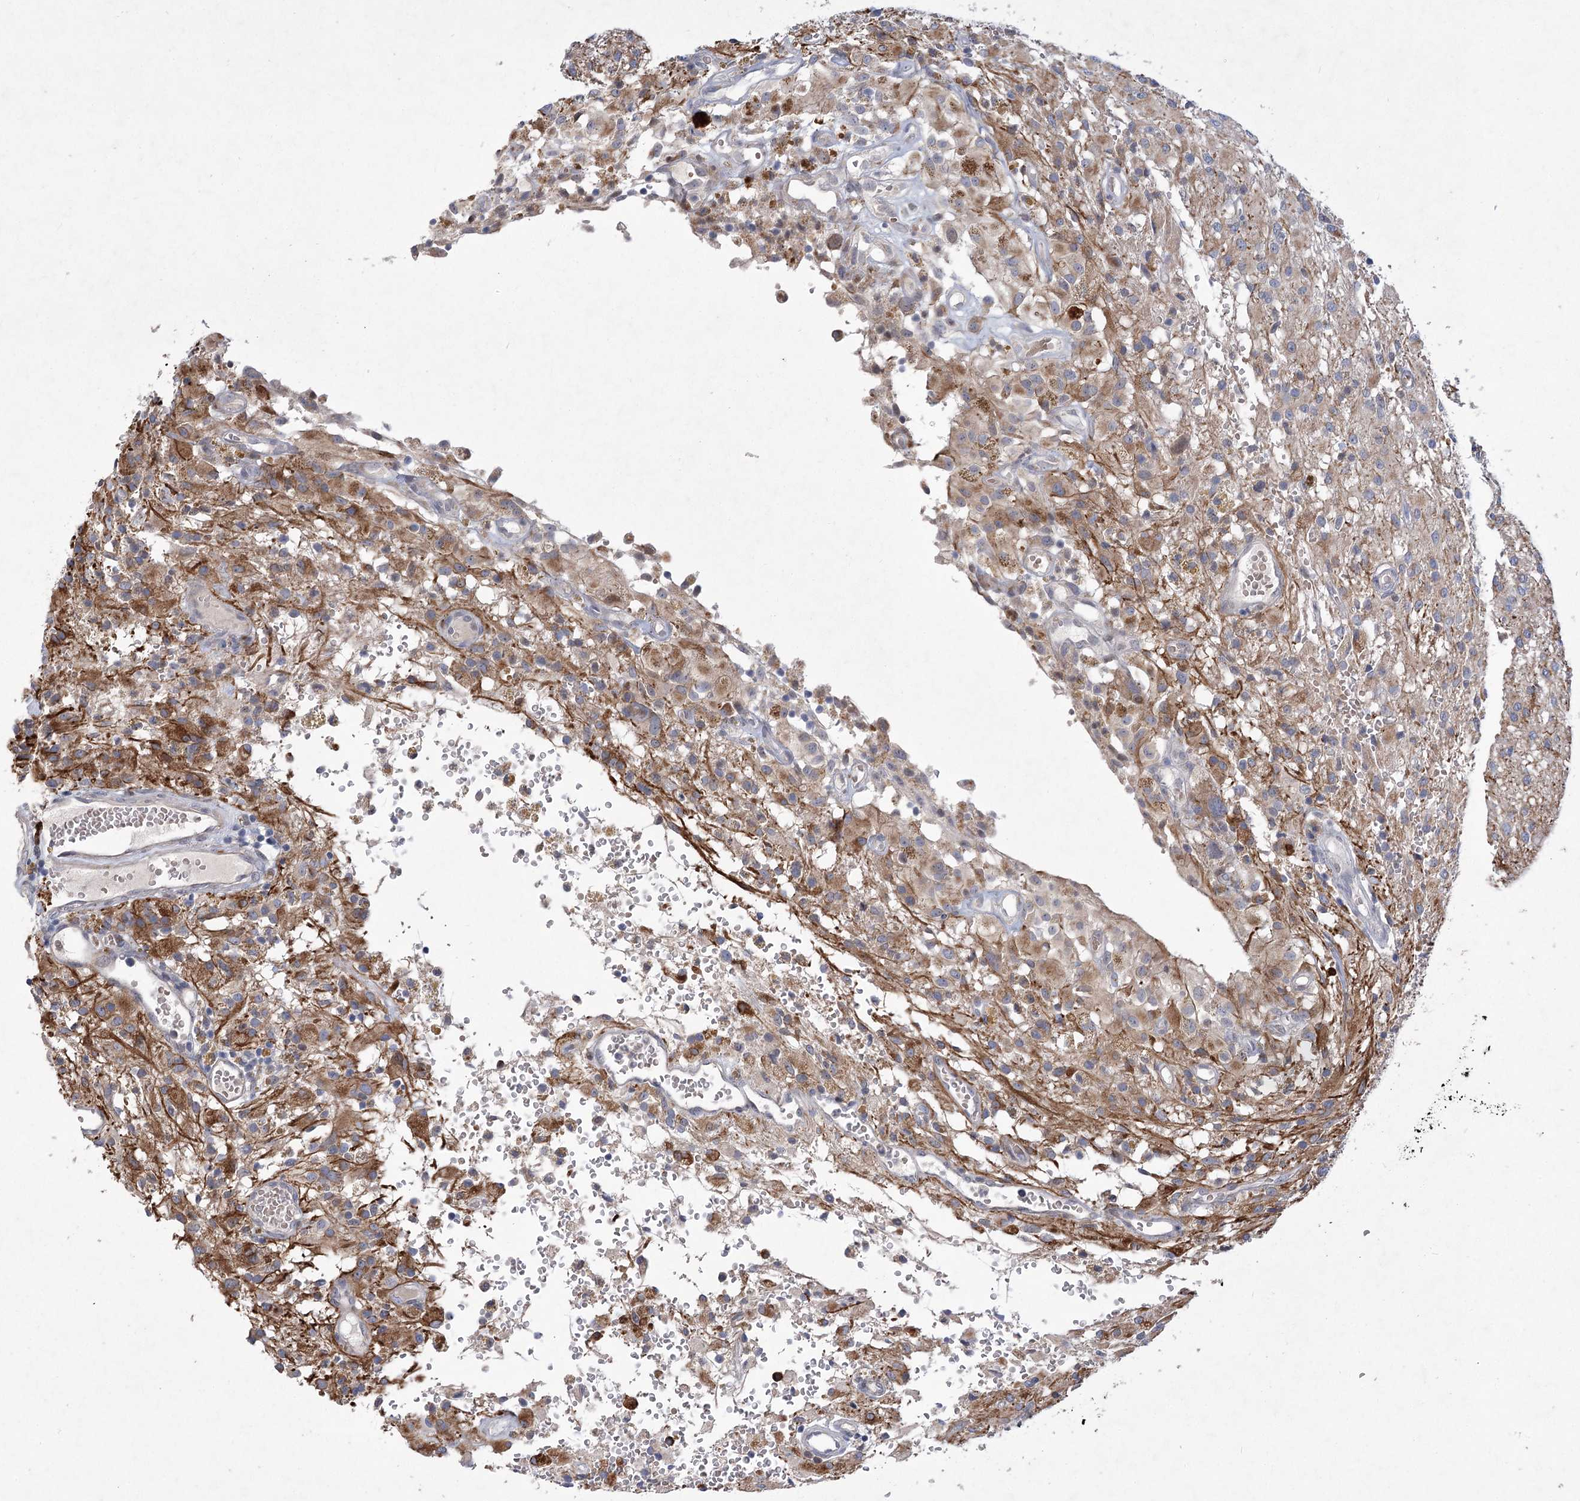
{"staining": {"intensity": "moderate", "quantity": "25%-75%", "location": "cytoplasmic/membranous"}, "tissue": "glioma", "cell_type": "Tumor cells", "image_type": "cancer", "snomed": [{"axis": "morphology", "description": "Glioma, malignant, High grade"}, {"axis": "topography", "description": "Brain"}], "caption": "Malignant glioma (high-grade) stained with a protein marker shows moderate staining in tumor cells.", "gene": "GCNT4", "patient": {"sex": "female", "age": 59}}